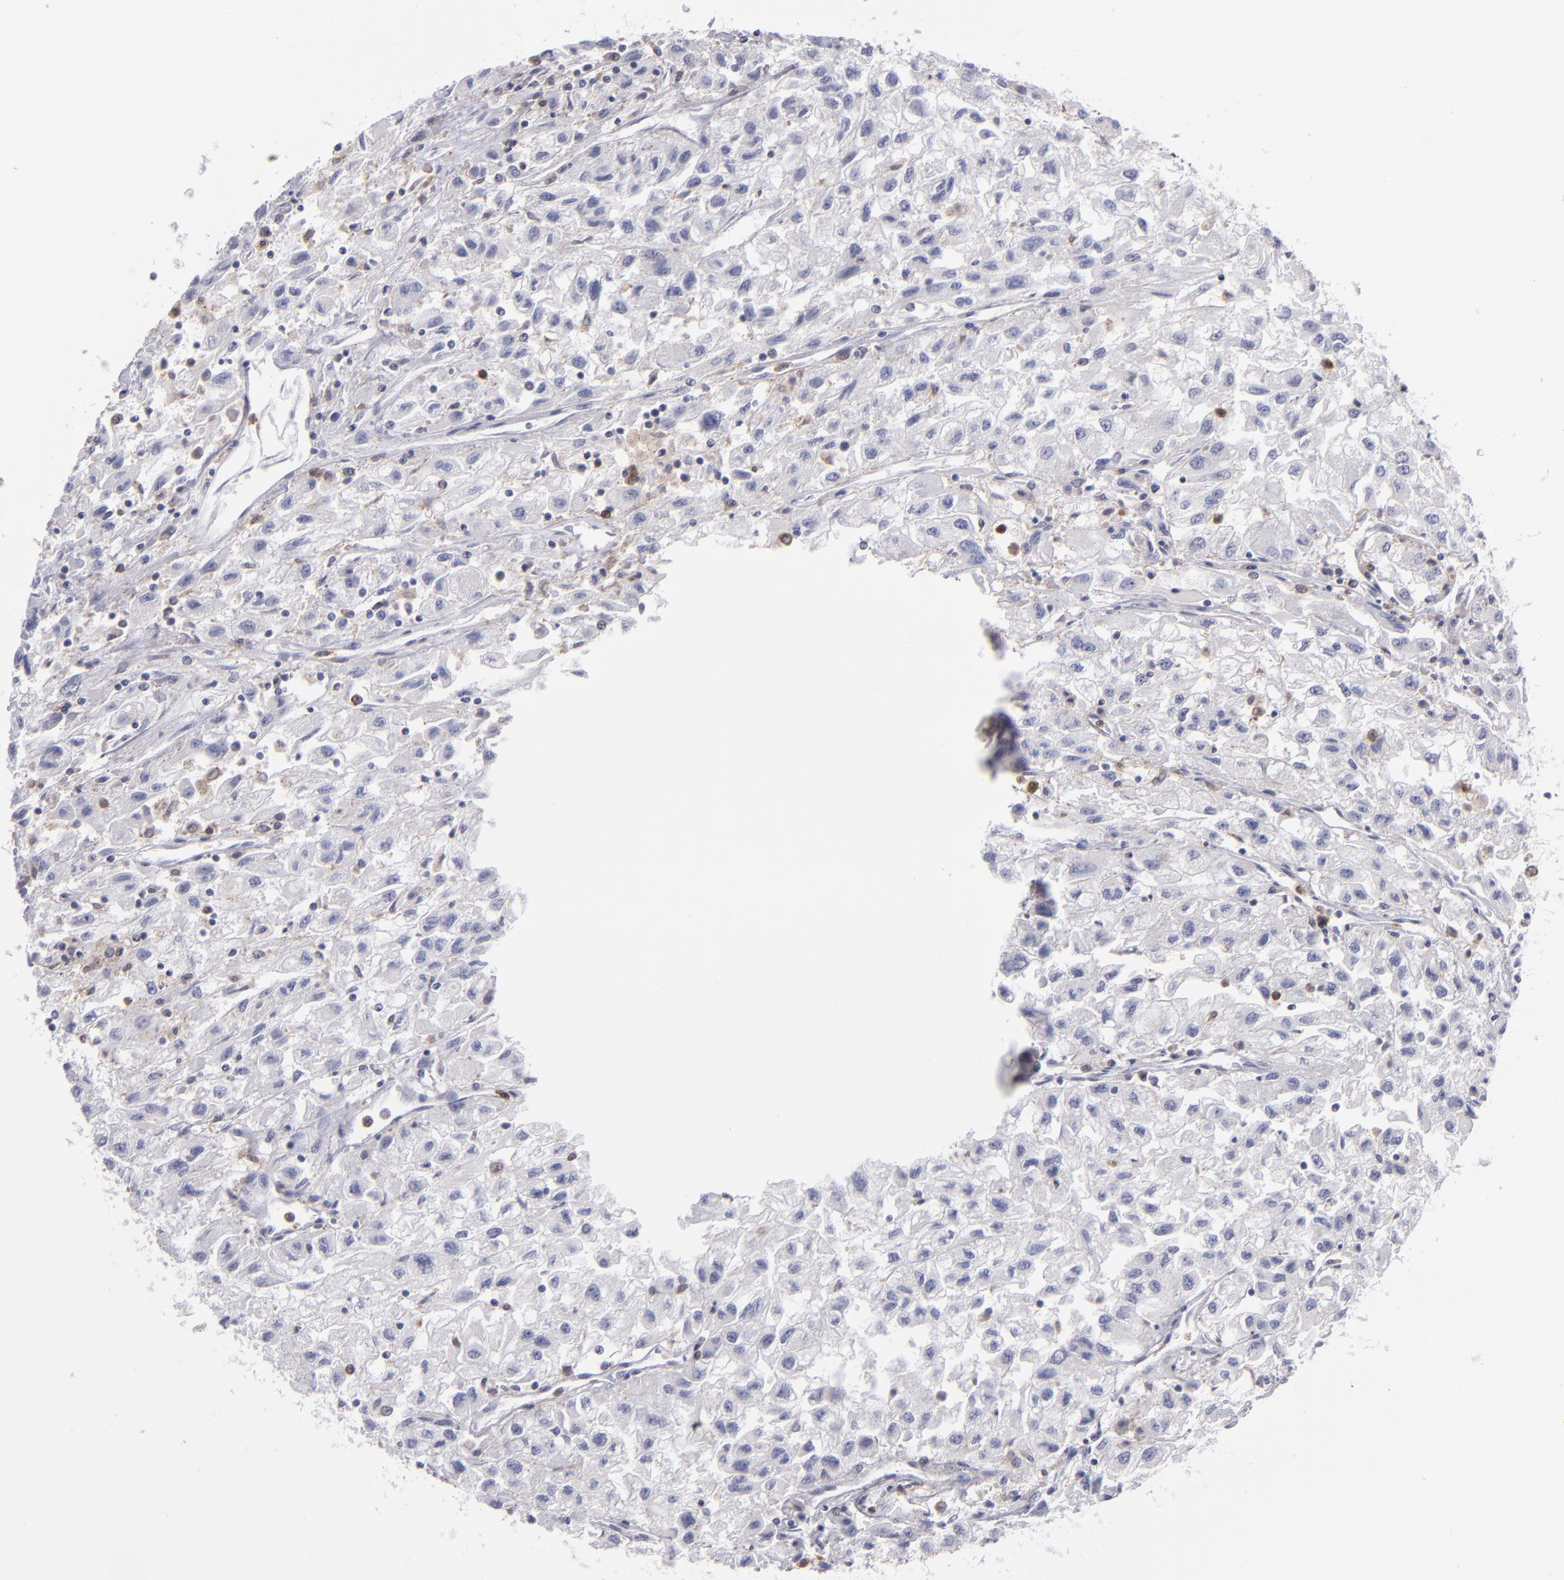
{"staining": {"intensity": "negative", "quantity": "none", "location": "none"}, "tissue": "renal cancer", "cell_type": "Tumor cells", "image_type": "cancer", "snomed": [{"axis": "morphology", "description": "Adenocarcinoma, NOS"}, {"axis": "topography", "description": "Kidney"}], "caption": "Immunohistochemical staining of human renal cancer demonstrates no significant expression in tumor cells.", "gene": "PRKCD", "patient": {"sex": "male", "age": 59}}